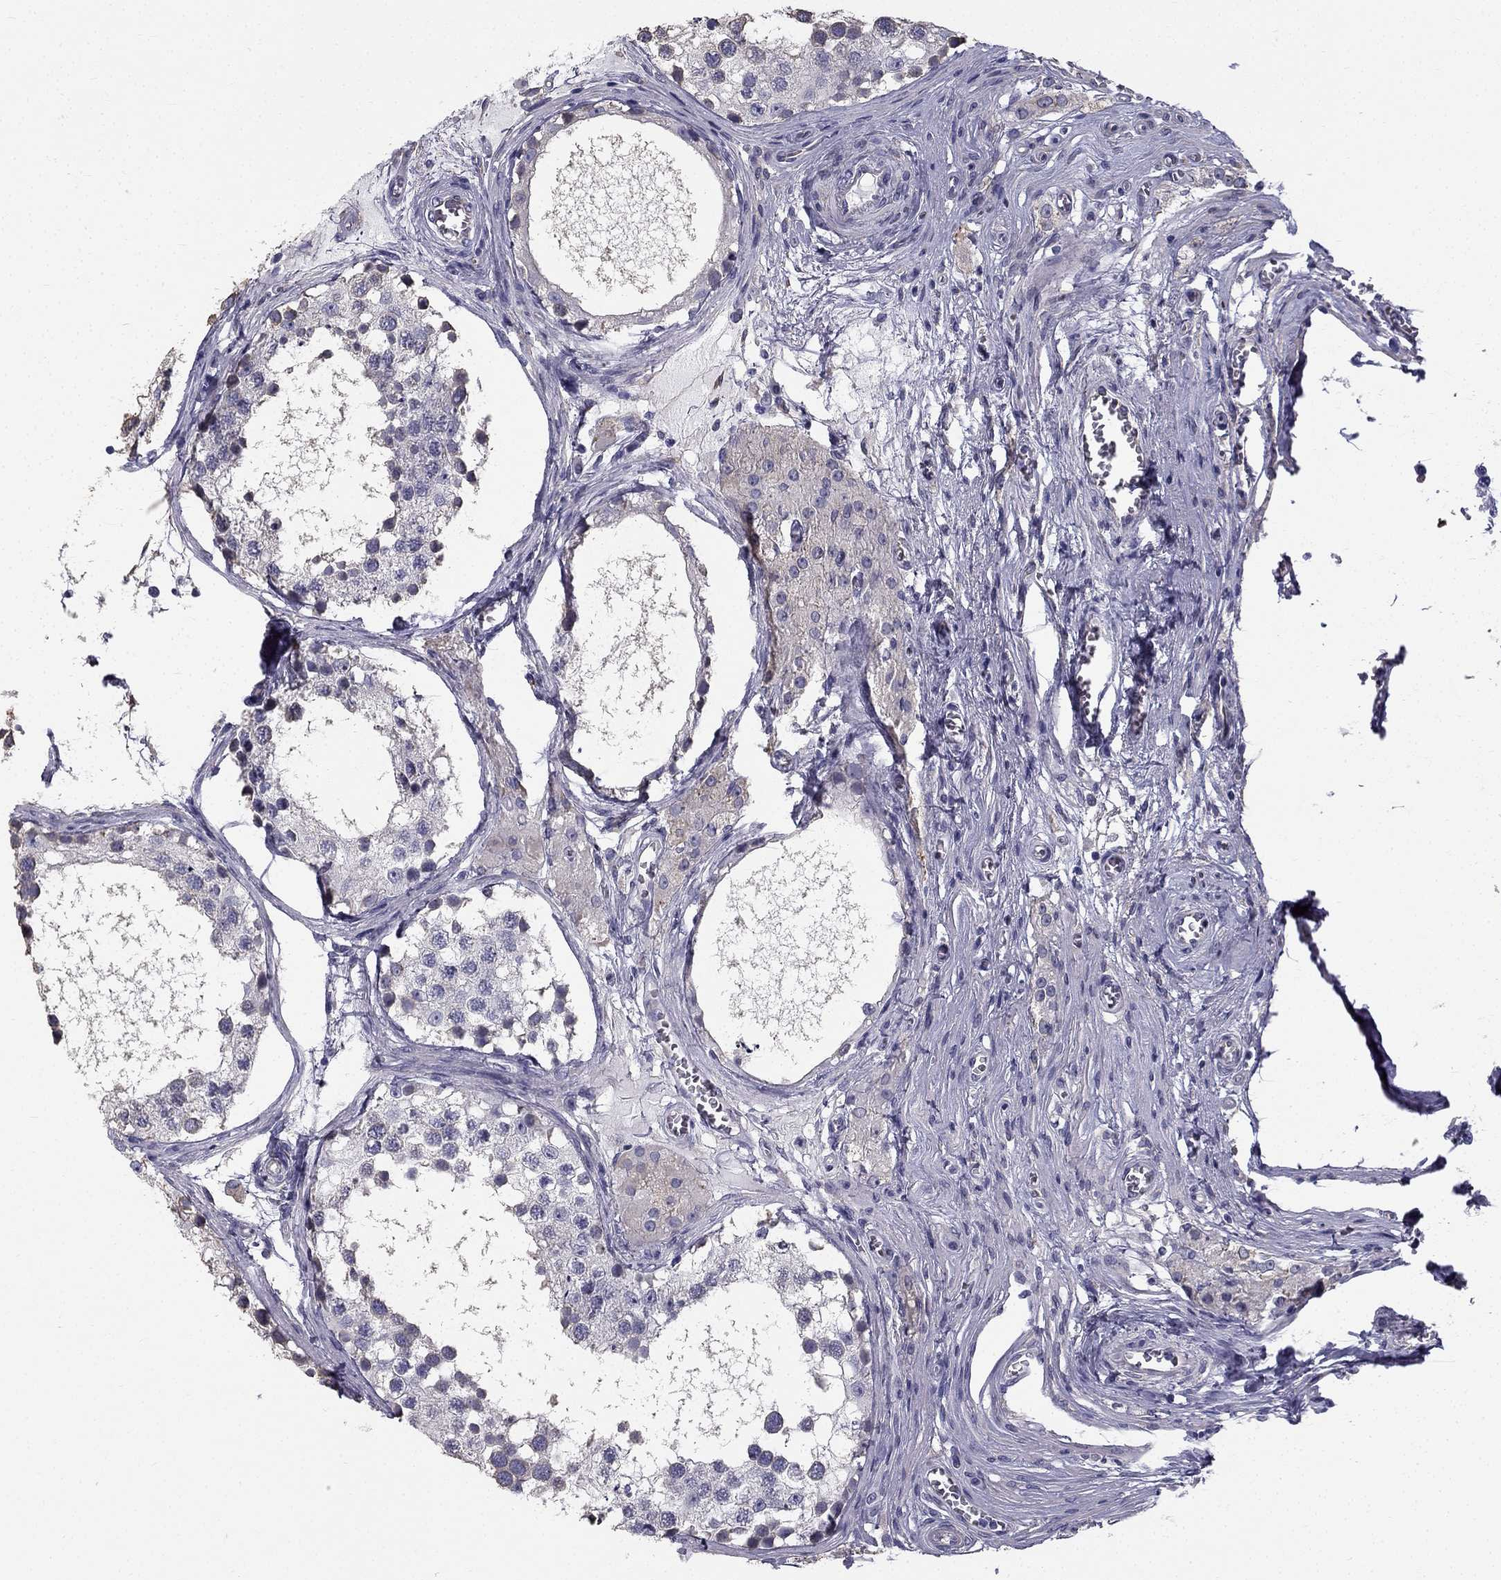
{"staining": {"intensity": "negative", "quantity": "none", "location": "none"}, "tissue": "testis", "cell_type": "Cells in seminiferous ducts", "image_type": "normal", "snomed": [{"axis": "morphology", "description": "Normal tissue, NOS"}, {"axis": "morphology", "description": "Seminoma, NOS"}, {"axis": "topography", "description": "Testis"}], "caption": "A high-resolution photomicrograph shows IHC staining of benign testis, which shows no significant expression in cells in seminiferous ducts.", "gene": "CCDC40", "patient": {"sex": "male", "age": 65}}